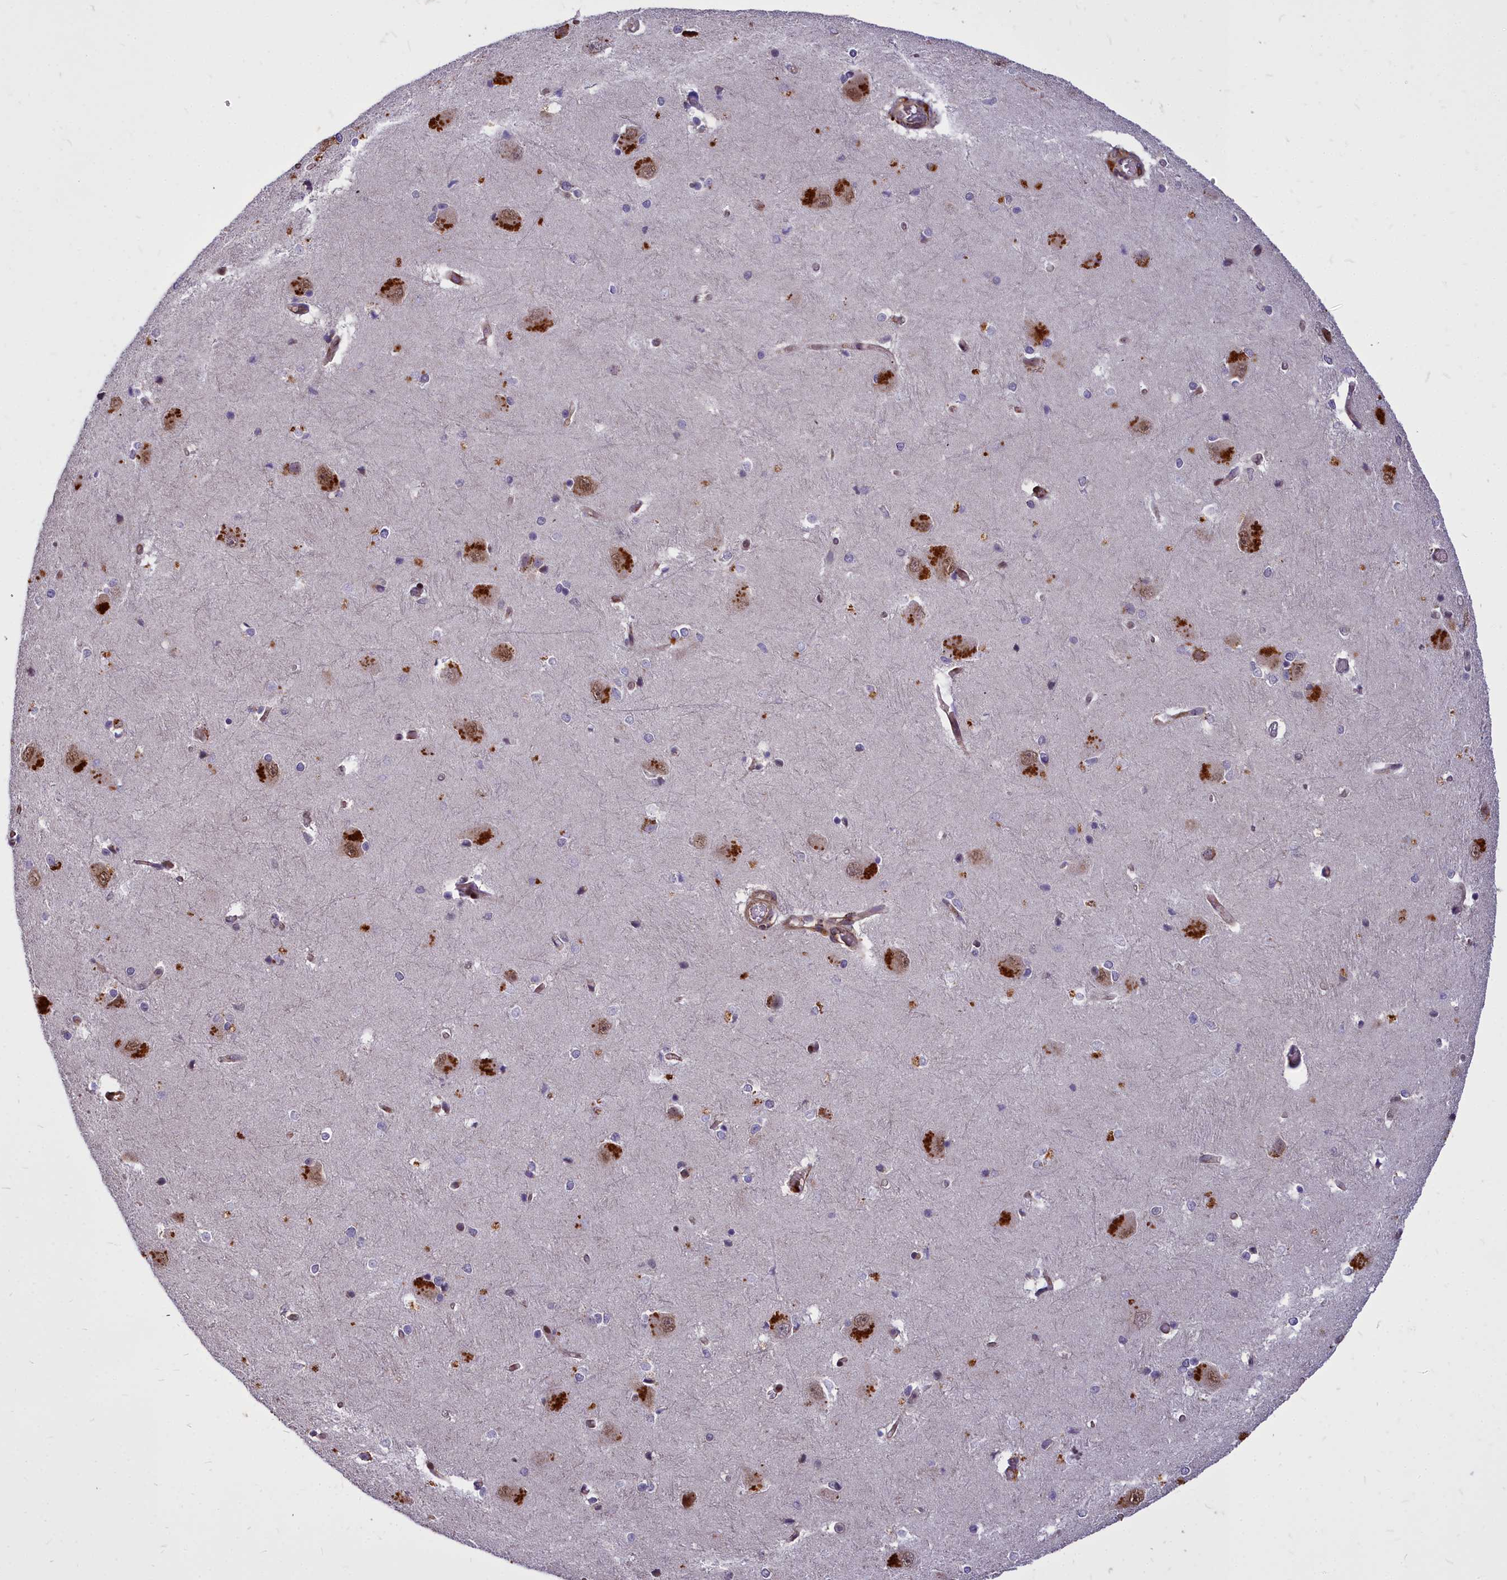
{"staining": {"intensity": "strong", "quantity": "<25%", "location": "cytoplasmic/membranous"}, "tissue": "caudate", "cell_type": "Glial cells", "image_type": "normal", "snomed": [{"axis": "morphology", "description": "Normal tissue, NOS"}, {"axis": "topography", "description": "Lateral ventricle wall"}], "caption": "Brown immunohistochemical staining in normal human caudate demonstrates strong cytoplasmic/membranous staining in about <25% of glial cells. Using DAB (brown) and hematoxylin (blue) stains, captured at high magnification using brightfield microscopy.", "gene": "GLYATL3", "patient": {"sex": "male", "age": 37}}